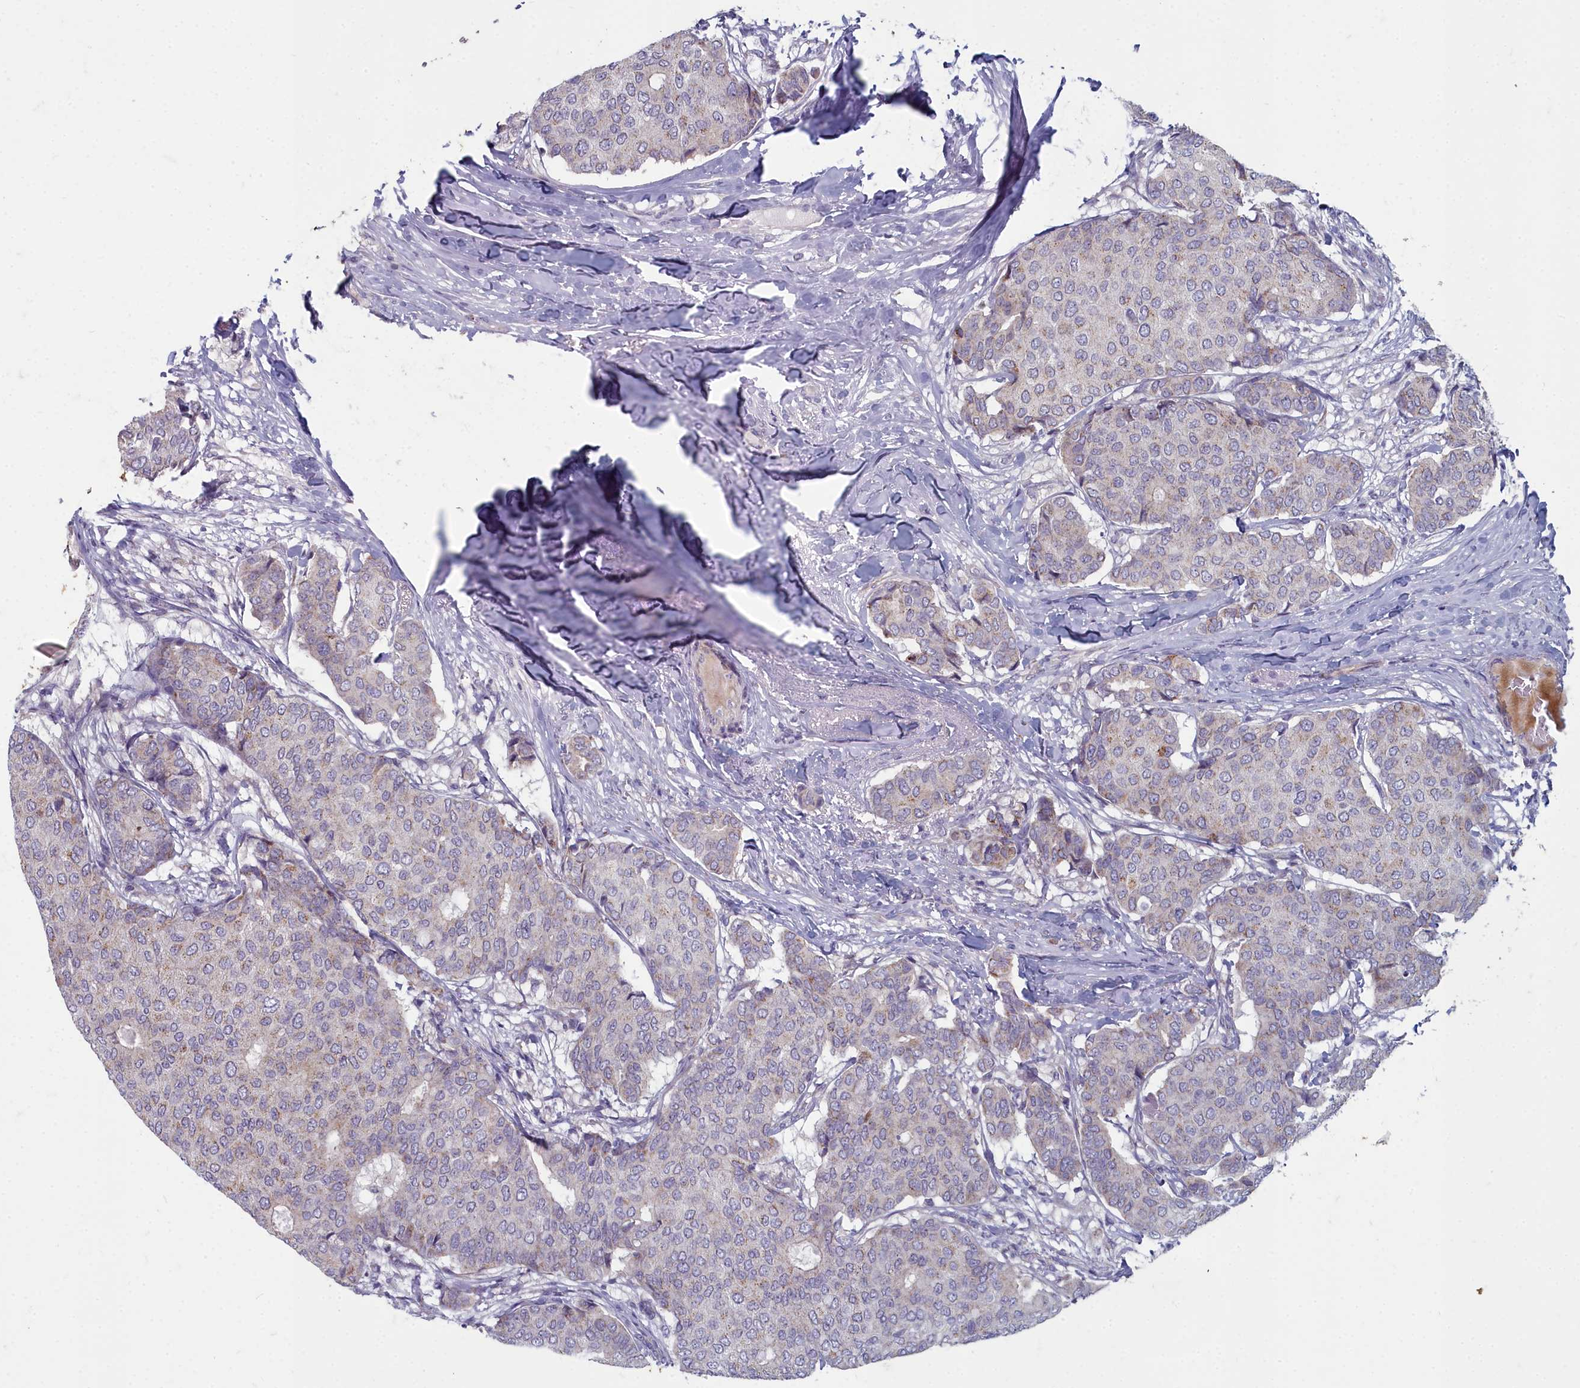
{"staining": {"intensity": "weak", "quantity": "<25%", "location": "cytoplasmic/membranous"}, "tissue": "breast cancer", "cell_type": "Tumor cells", "image_type": "cancer", "snomed": [{"axis": "morphology", "description": "Lobular carcinoma"}, {"axis": "topography", "description": "Breast"}], "caption": "IHC photomicrograph of human breast lobular carcinoma stained for a protein (brown), which demonstrates no expression in tumor cells.", "gene": "INSYN2A", "patient": {"sex": "female", "age": 59}}